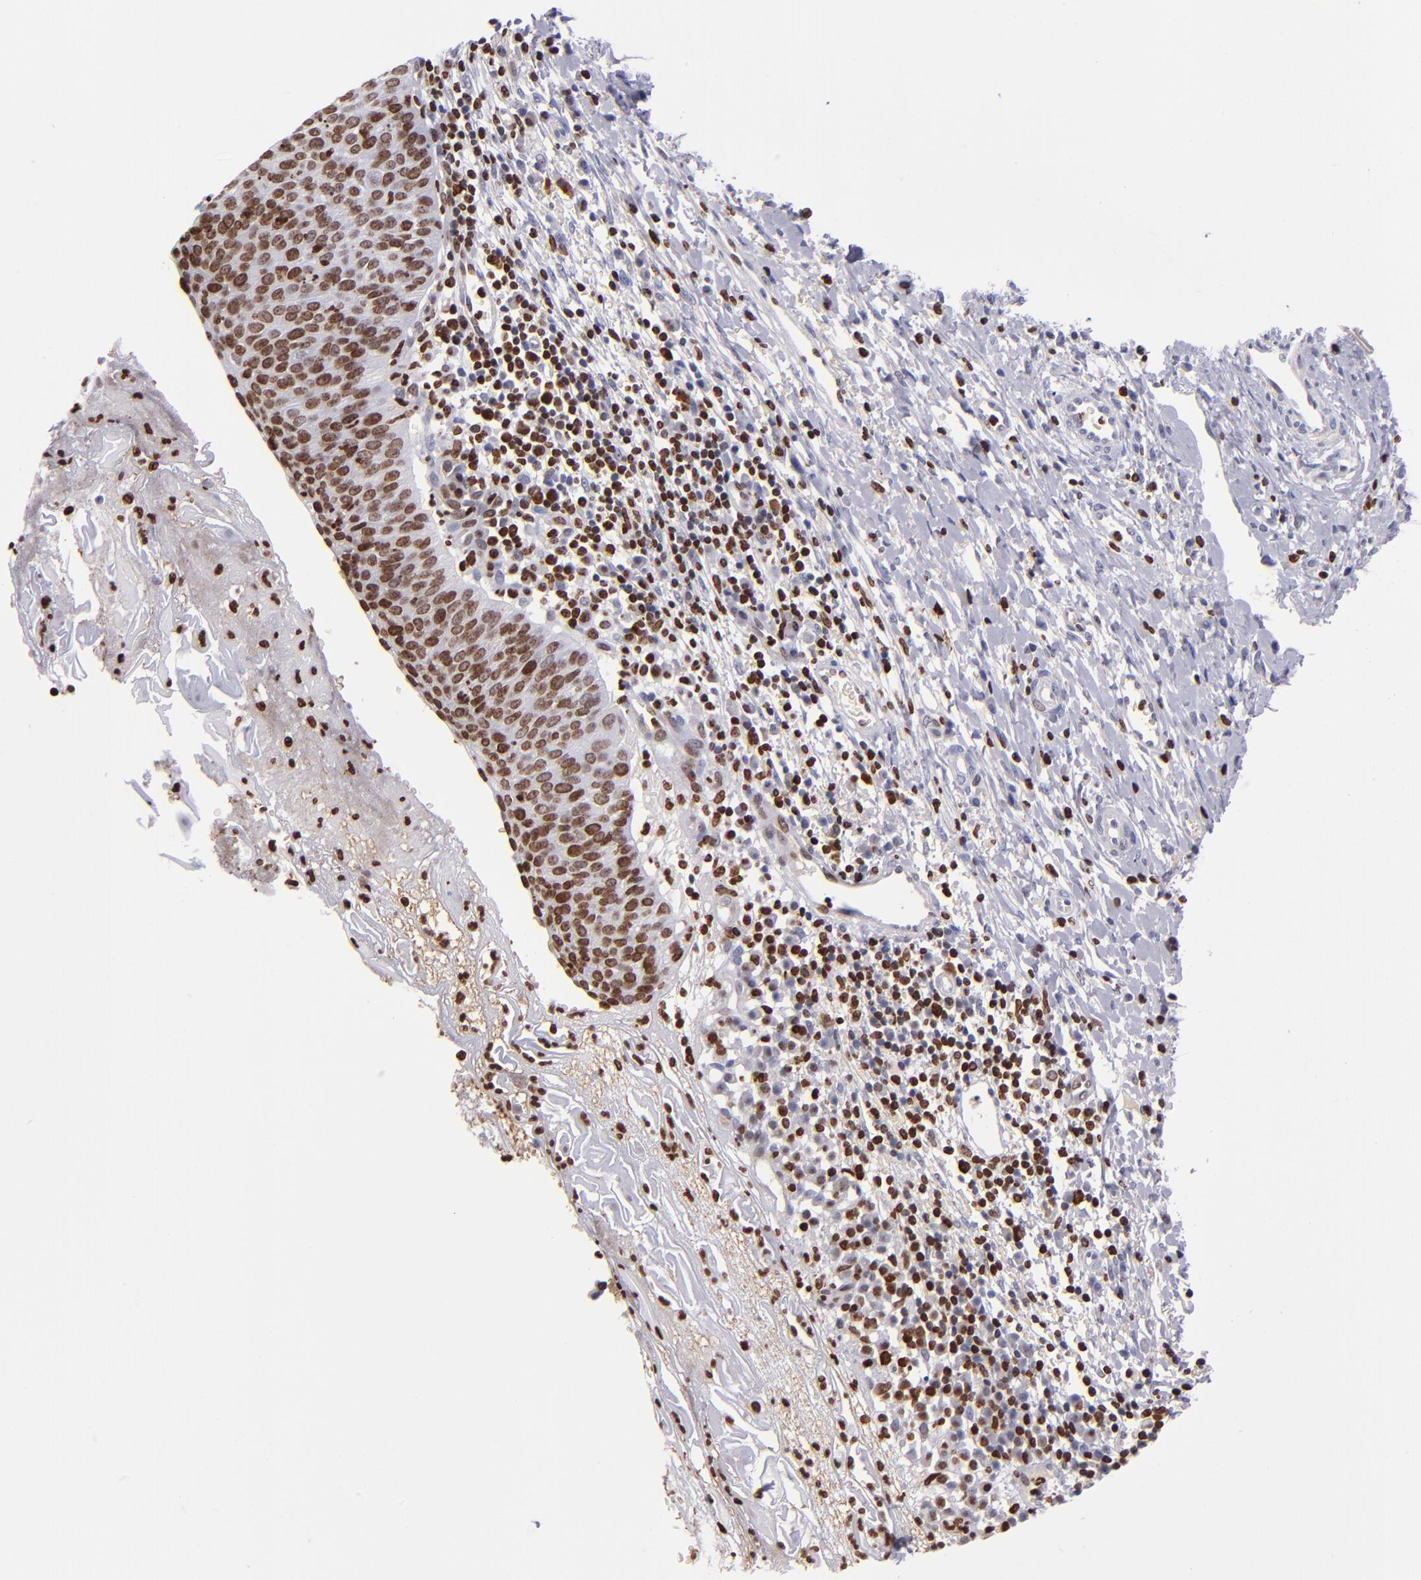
{"staining": {"intensity": "strong", "quantity": ">75%", "location": "nuclear"}, "tissue": "cervical cancer", "cell_type": "Tumor cells", "image_type": "cancer", "snomed": [{"axis": "morphology", "description": "Normal tissue, NOS"}, {"axis": "morphology", "description": "Squamous cell carcinoma, NOS"}, {"axis": "topography", "description": "Cervix"}], "caption": "An image showing strong nuclear expression in approximately >75% of tumor cells in cervical cancer, as visualized by brown immunohistochemical staining.", "gene": "CDKL5", "patient": {"sex": "female", "age": 39}}